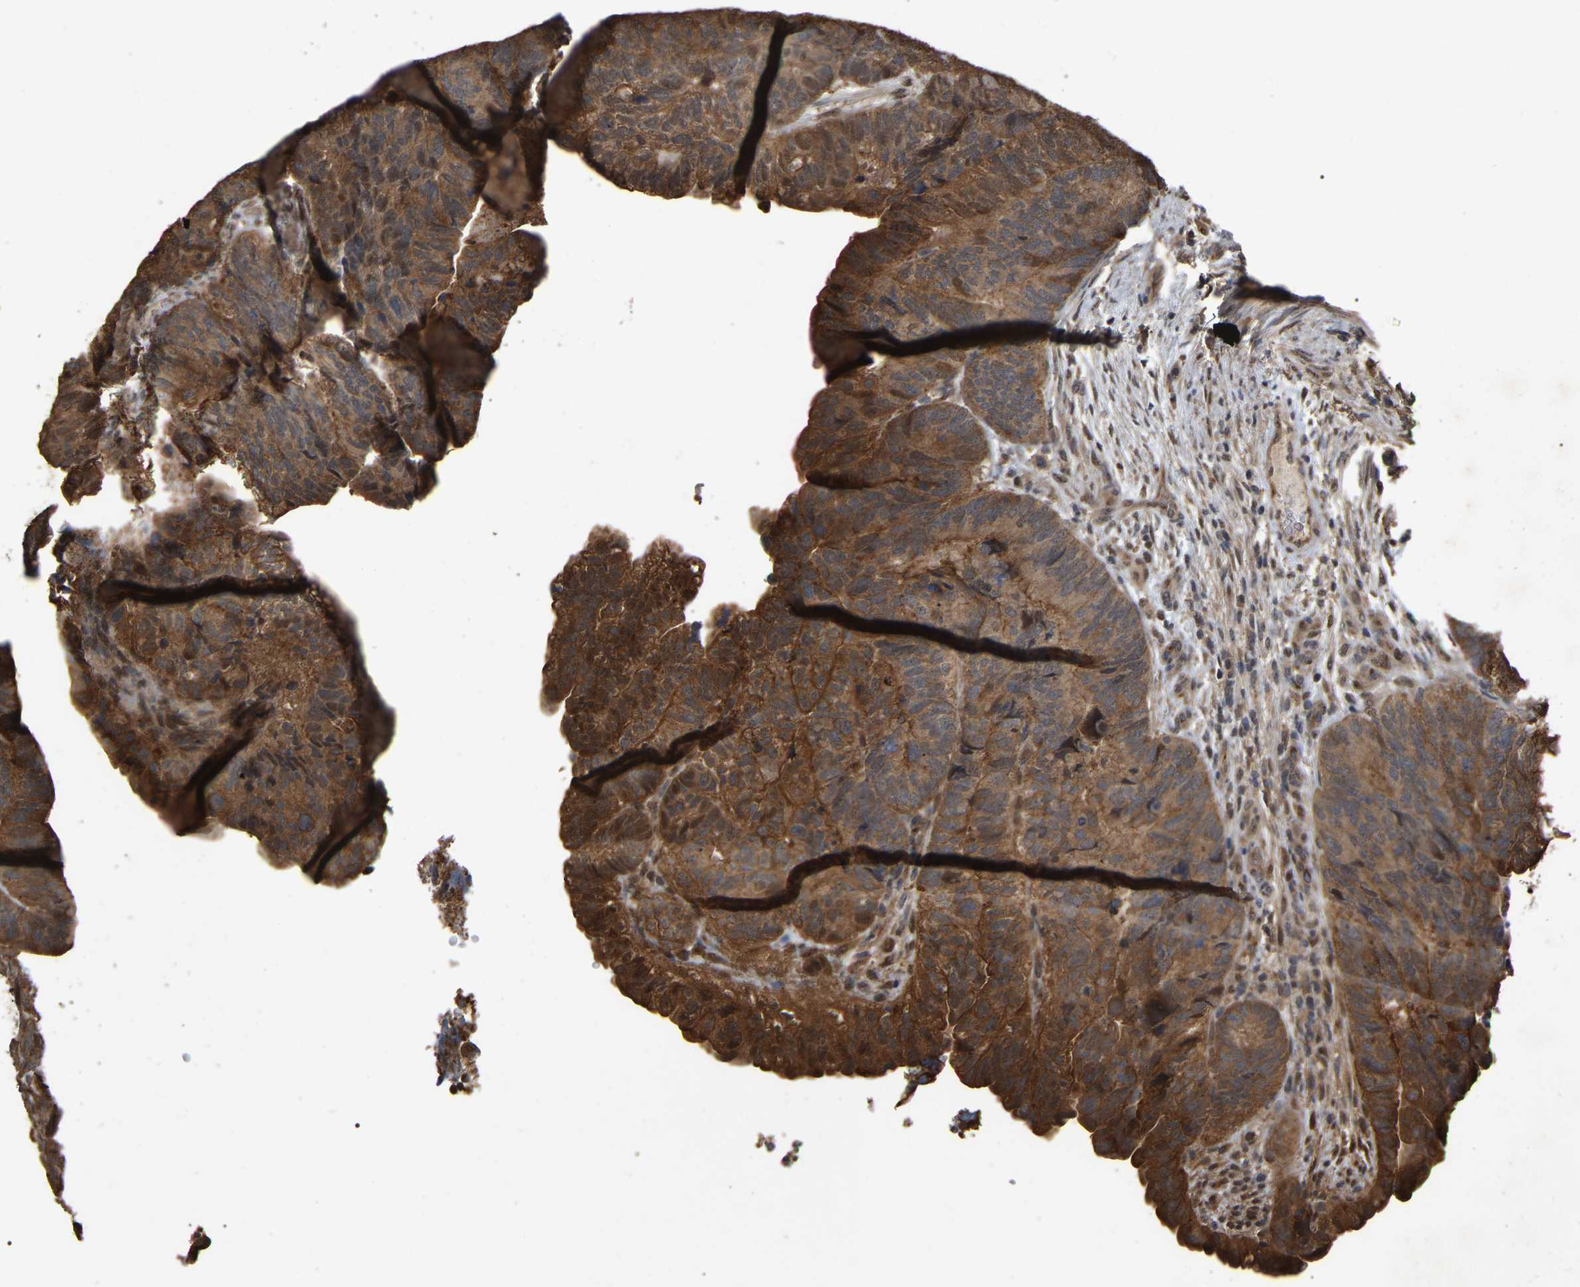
{"staining": {"intensity": "moderate", "quantity": ">75%", "location": "cytoplasmic/membranous"}, "tissue": "colorectal cancer", "cell_type": "Tumor cells", "image_type": "cancer", "snomed": [{"axis": "morphology", "description": "Adenocarcinoma, NOS"}, {"axis": "topography", "description": "Colon"}], "caption": "Immunohistochemistry (IHC) of human adenocarcinoma (colorectal) displays medium levels of moderate cytoplasmic/membranous staining in approximately >75% of tumor cells.", "gene": "FAM219A", "patient": {"sex": "female", "age": 67}}